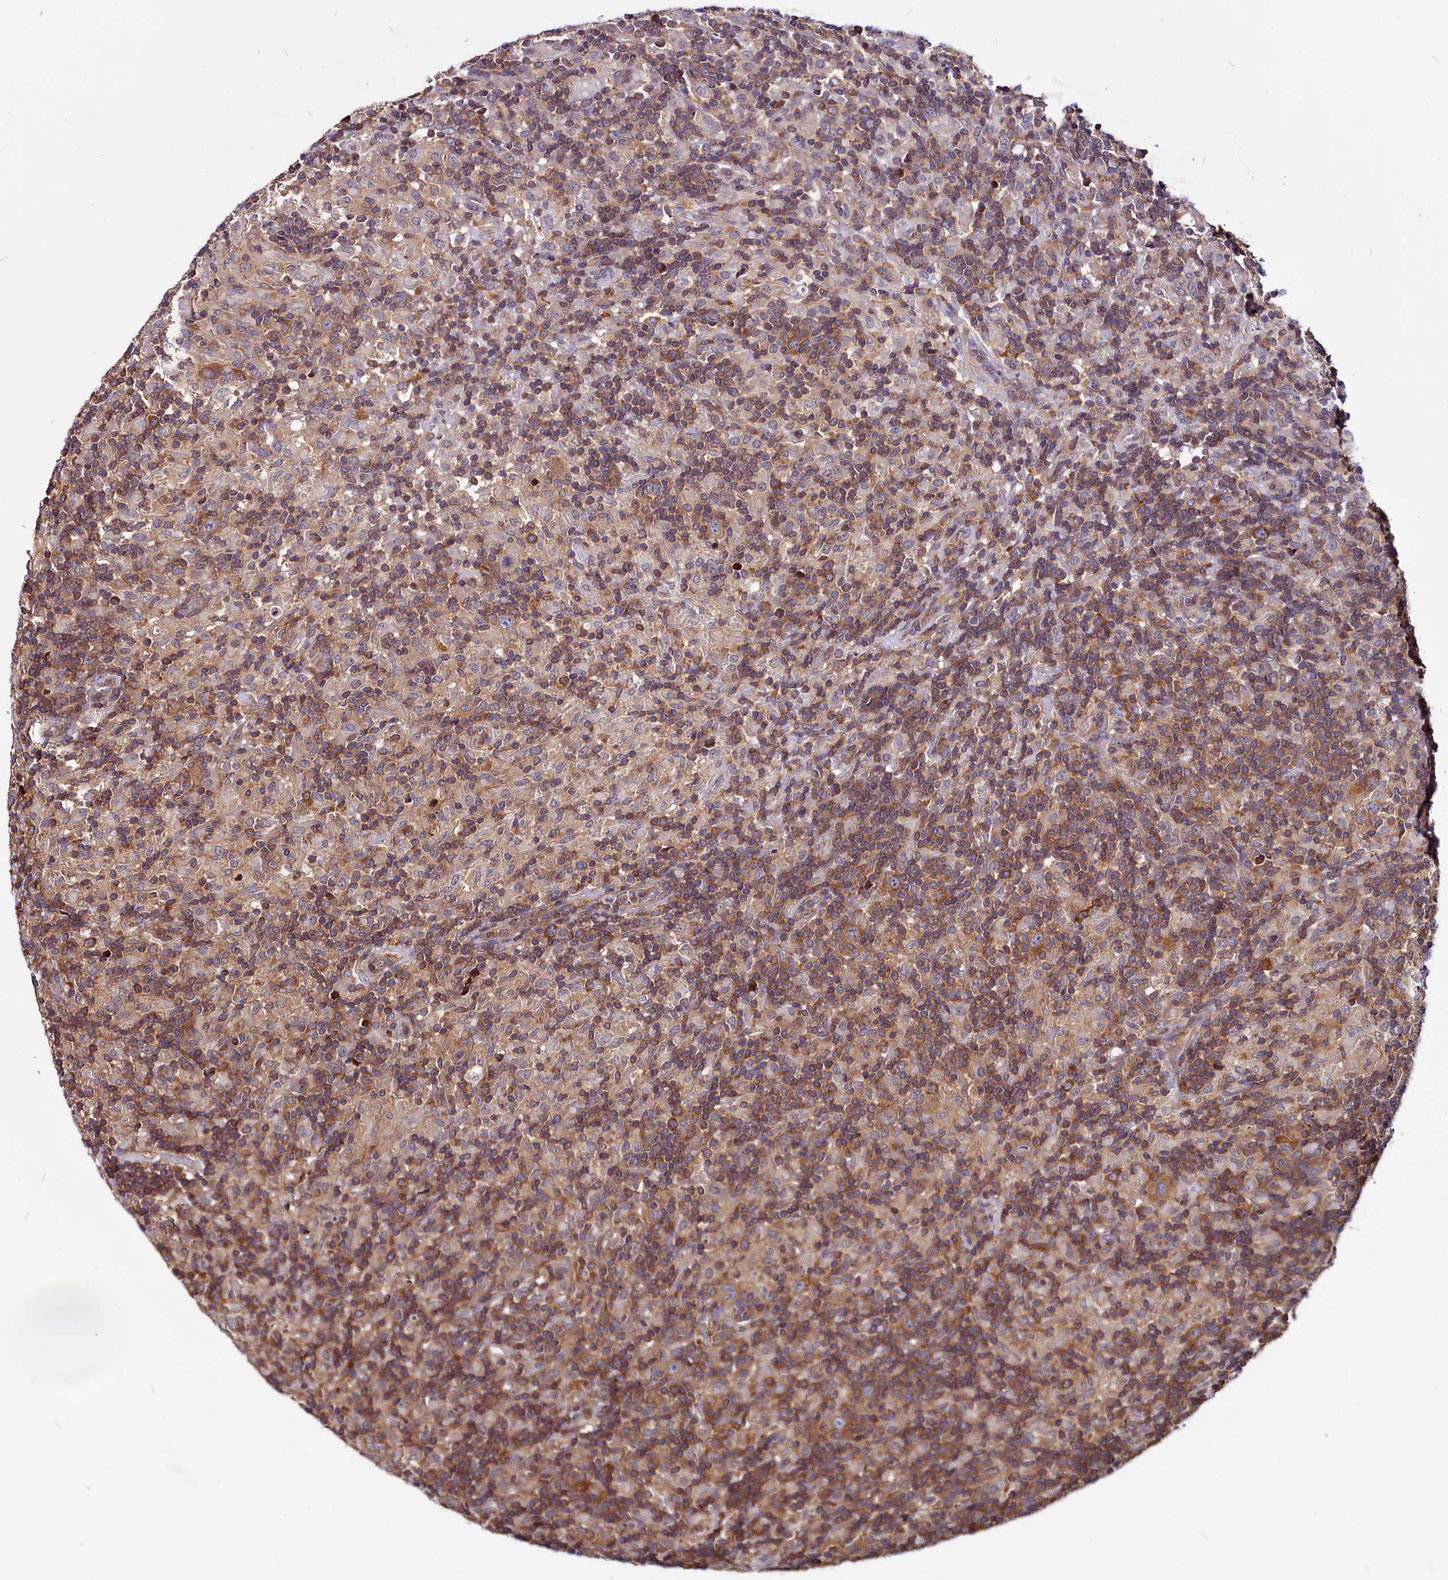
{"staining": {"intensity": "moderate", "quantity": ">75%", "location": "cytoplasmic/membranous"}, "tissue": "lymphoma", "cell_type": "Tumor cells", "image_type": "cancer", "snomed": [{"axis": "morphology", "description": "Hodgkin's disease, NOS"}, {"axis": "topography", "description": "Lymph node"}], "caption": "An IHC histopathology image of neoplastic tissue is shown. Protein staining in brown shows moderate cytoplasmic/membranous positivity in Hodgkin's disease within tumor cells.", "gene": "EIF3G", "patient": {"sex": "male", "age": 70}}